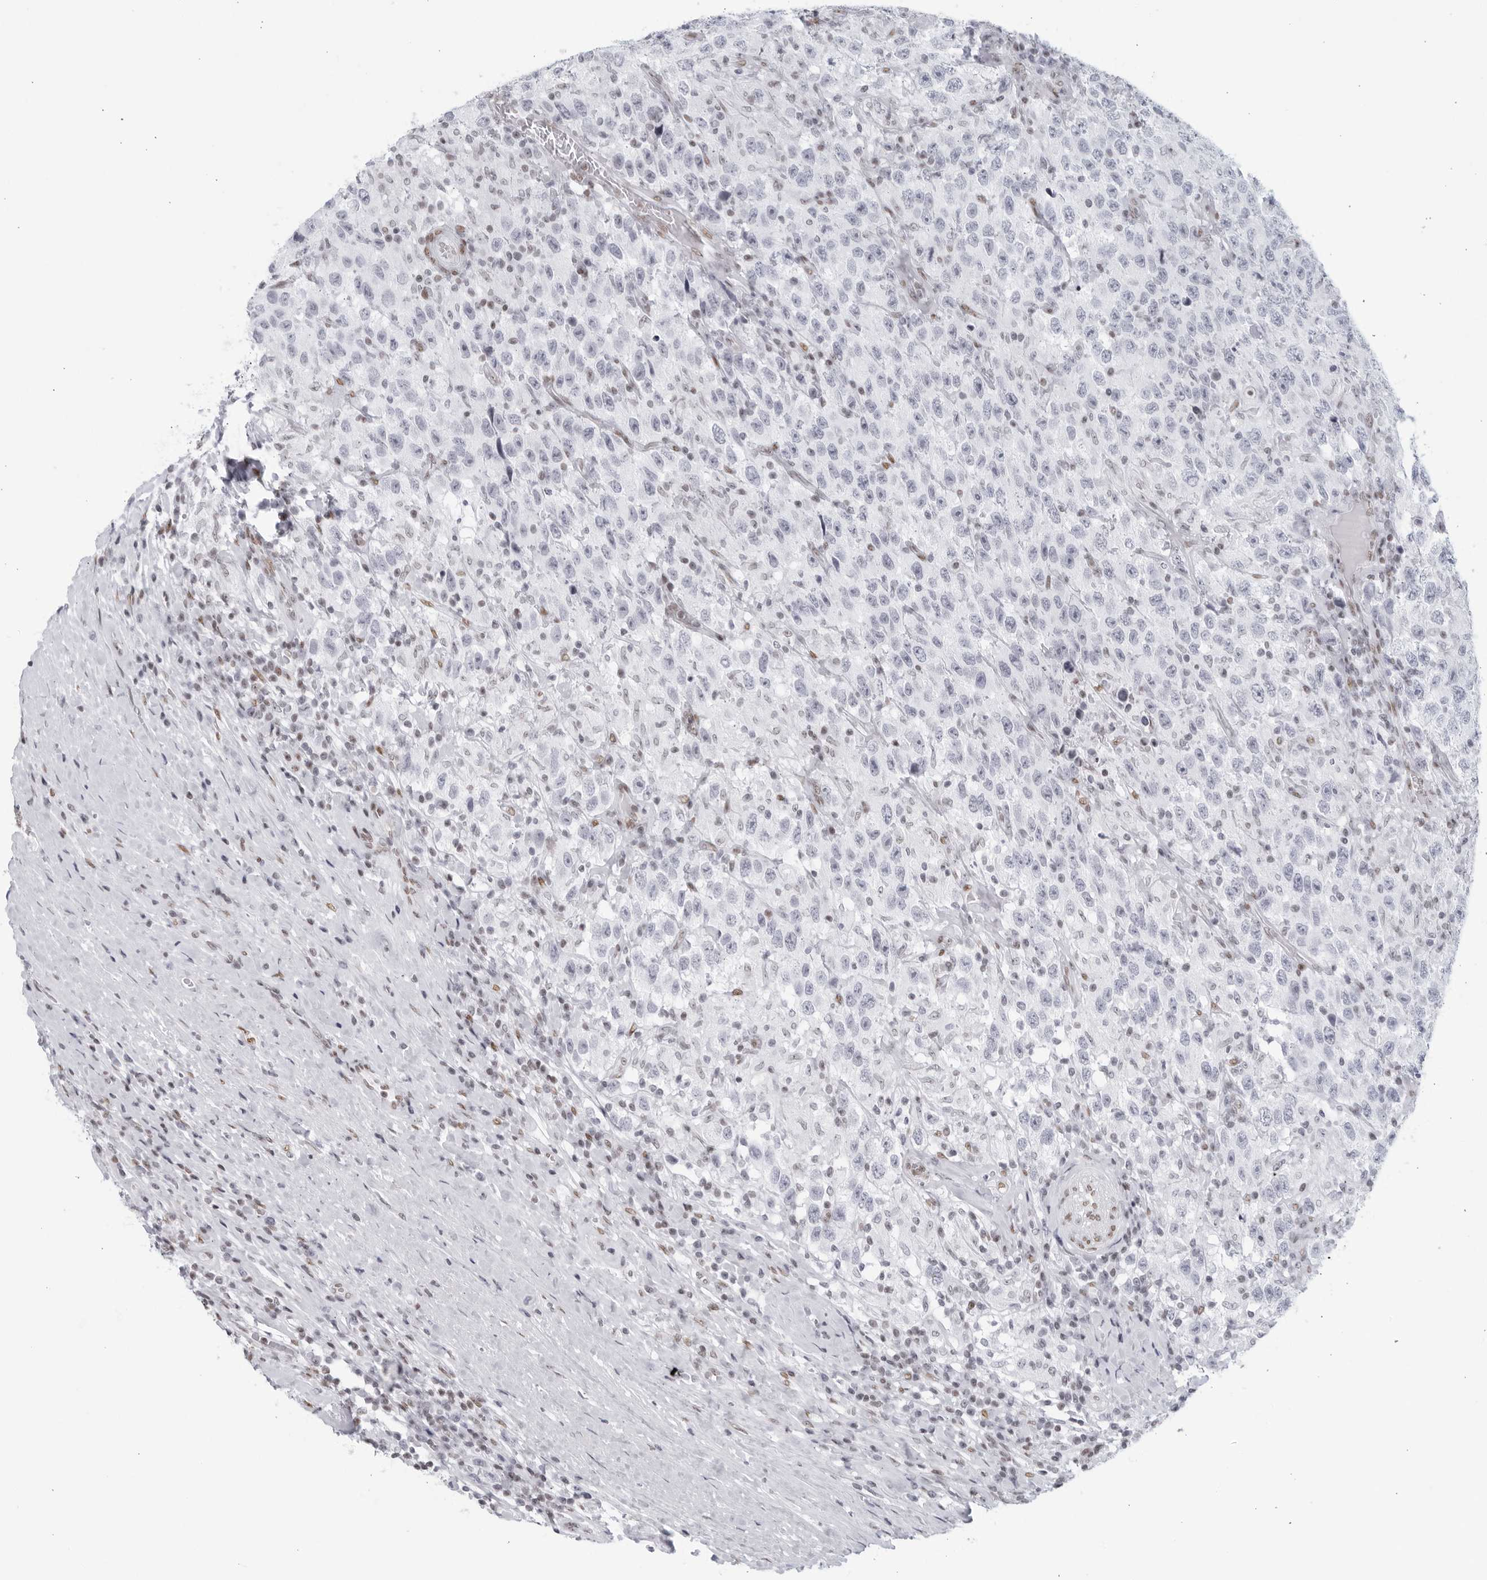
{"staining": {"intensity": "negative", "quantity": "none", "location": "none"}, "tissue": "testis cancer", "cell_type": "Tumor cells", "image_type": "cancer", "snomed": [{"axis": "morphology", "description": "Seminoma, NOS"}, {"axis": "topography", "description": "Testis"}], "caption": "Tumor cells are negative for protein expression in human testis cancer. Brightfield microscopy of IHC stained with DAB (brown) and hematoxylin (blue), captured at high magnification.", "gene": "HP1BP3", "patient": {"sex": "male", "age": 41}}